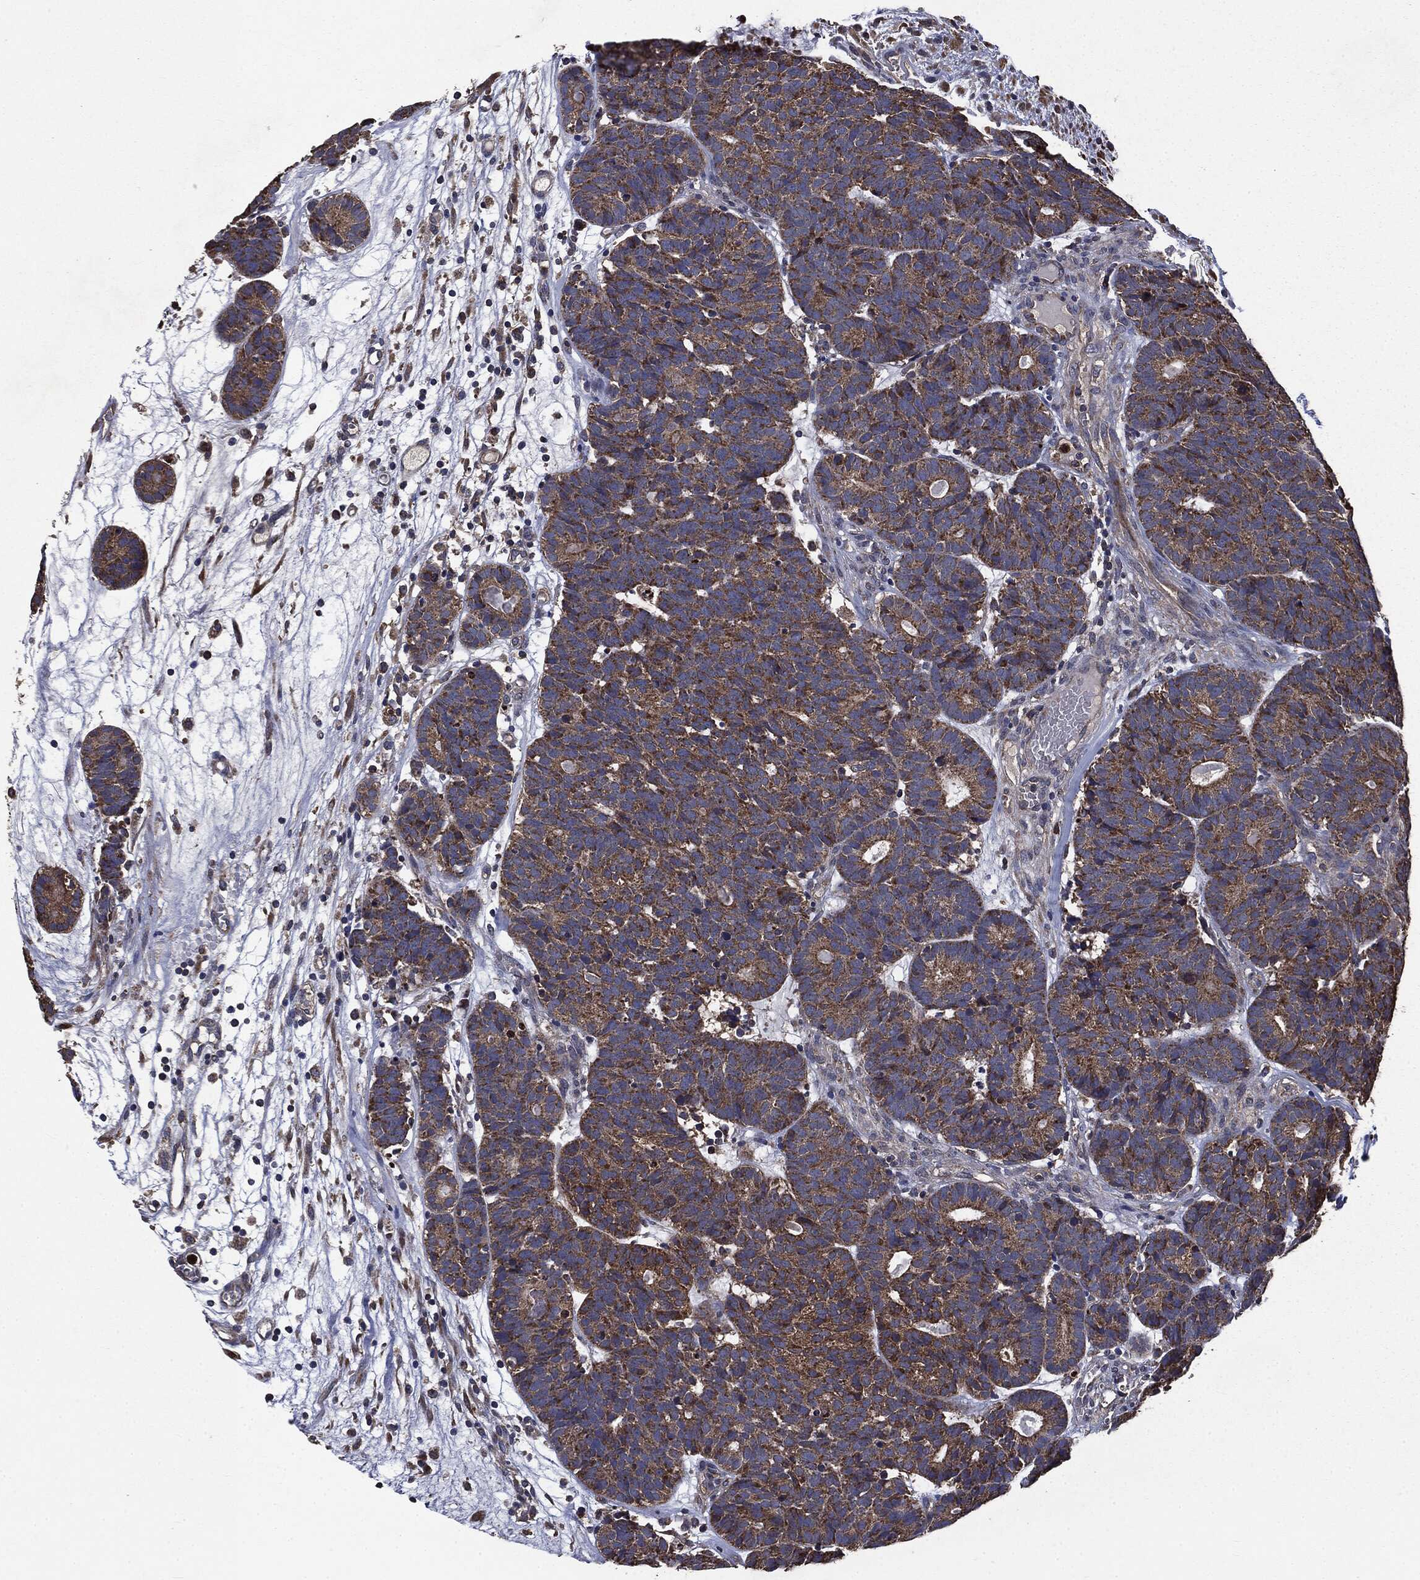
{"staining": {"intensity": "moderate", "quantity": ">75%", "location": "cytoplasmic/membranous"}, "tissue": "head and neck cancer", "cell_type": "Tumor cells", "image_type": "cancer", "snomed": [{"axis": "morphology", "description": "Adenocarcinoma, NOS"}, {"axis": "topography", "description": "Head-Neck"}], "caption": "The histopathology image exhibits a brown stain indicating the presence of a protein in the cytoplasmic/membranous of tumor cells in head and neck cancer (adenocarcinoma).", "gene": "MAPK6", "patient": {"sex": "female", "age": 81}}